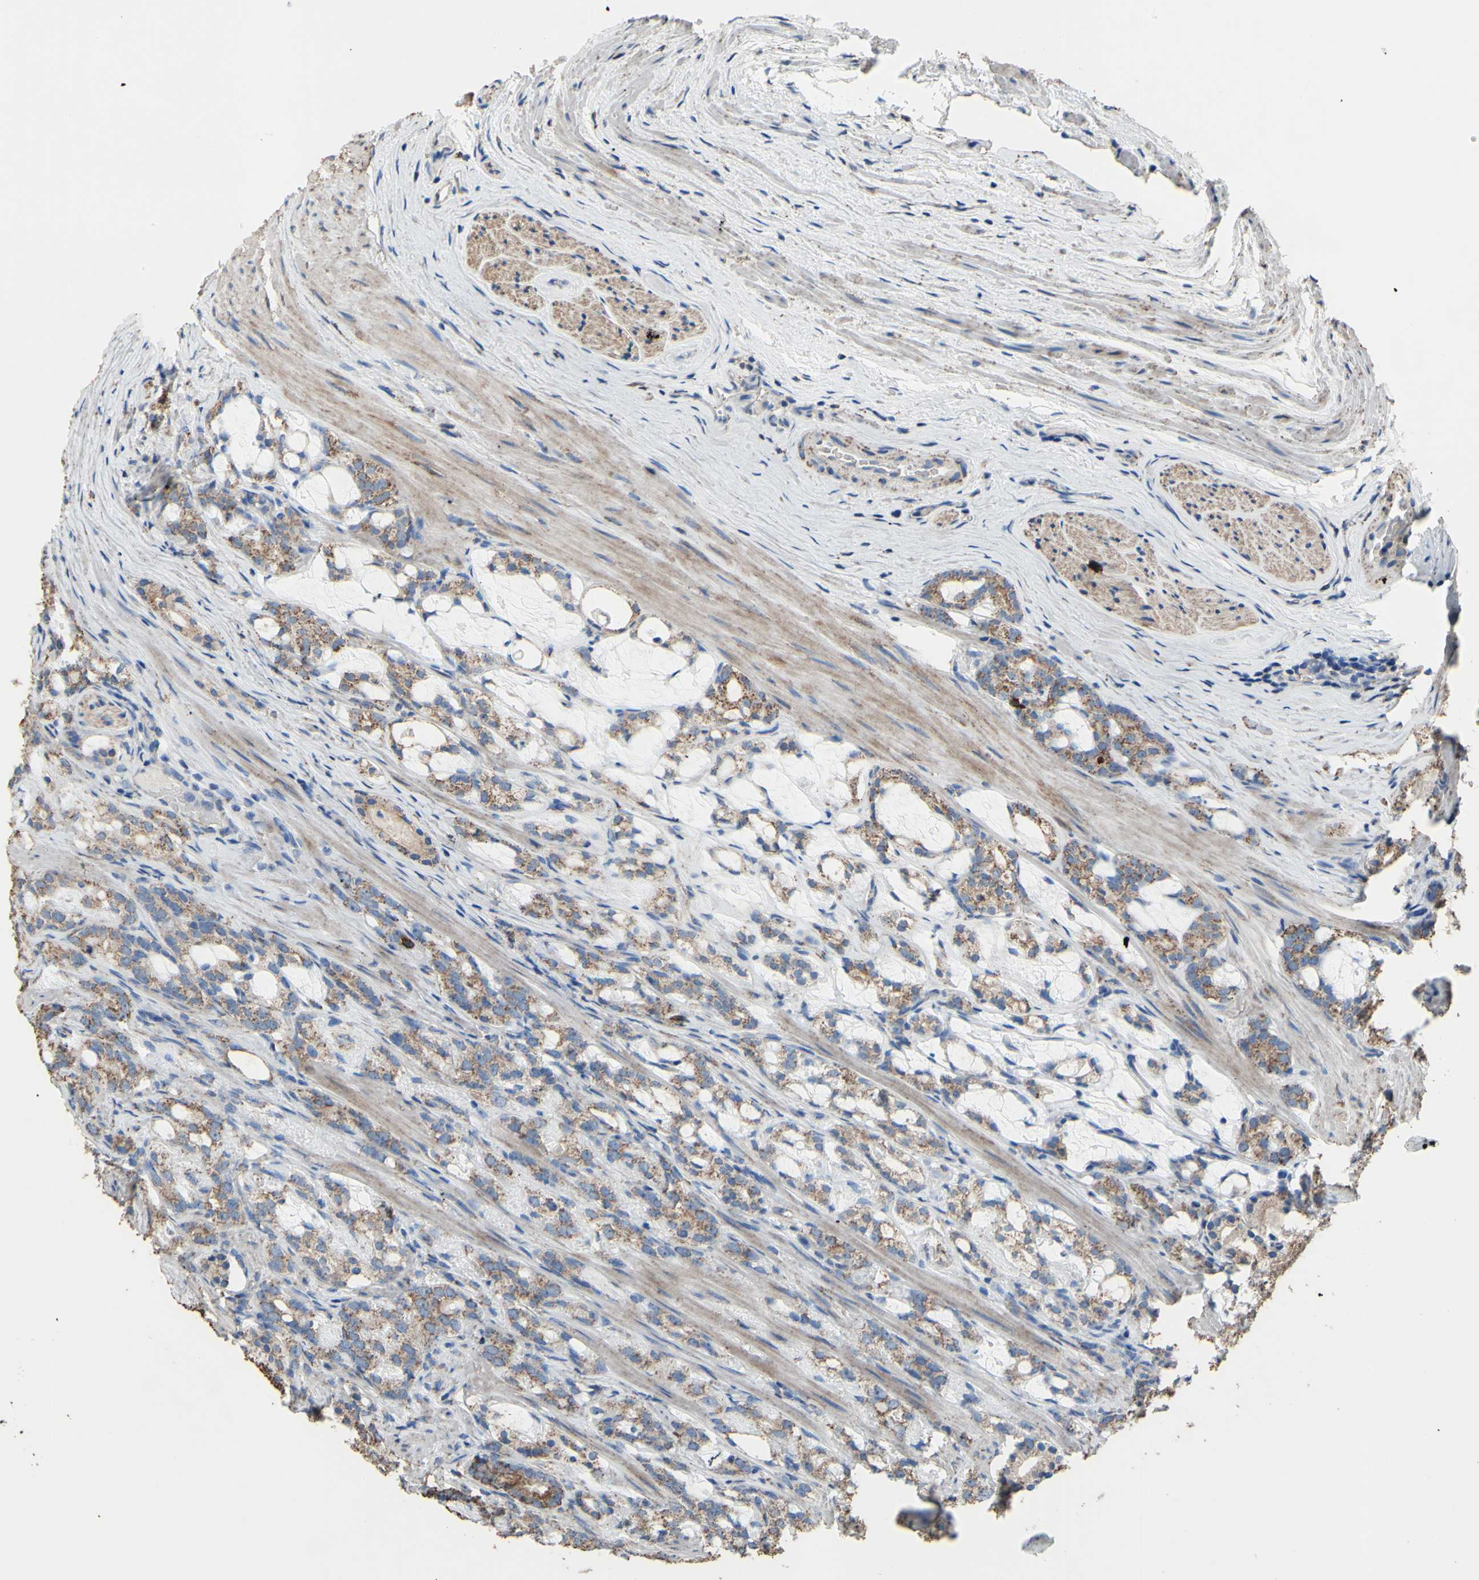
{"staining": {"intensity": "moderate", "quantity": "25%-75%", "location": "cytoplasmic/membranous"}, "tissue": "prostate cancer", "cell_type": "Tumor cells", "image_type": "cancer", "snomed": [{"axis": "morphology", "description": "Adenocarcinoma, Low grade"}, {"axis": "topography", "description": "Prostate"}], "caption": "IHC micrograph of human prostate cancer stained for a protein (brown), which demonstrates medium levels of moderate cytoplasmic/membranous expression in approximately 25%-75% of tumor cells.", "gene": "CMKLR2", "patient": {"sex": "male", "age": 59}}